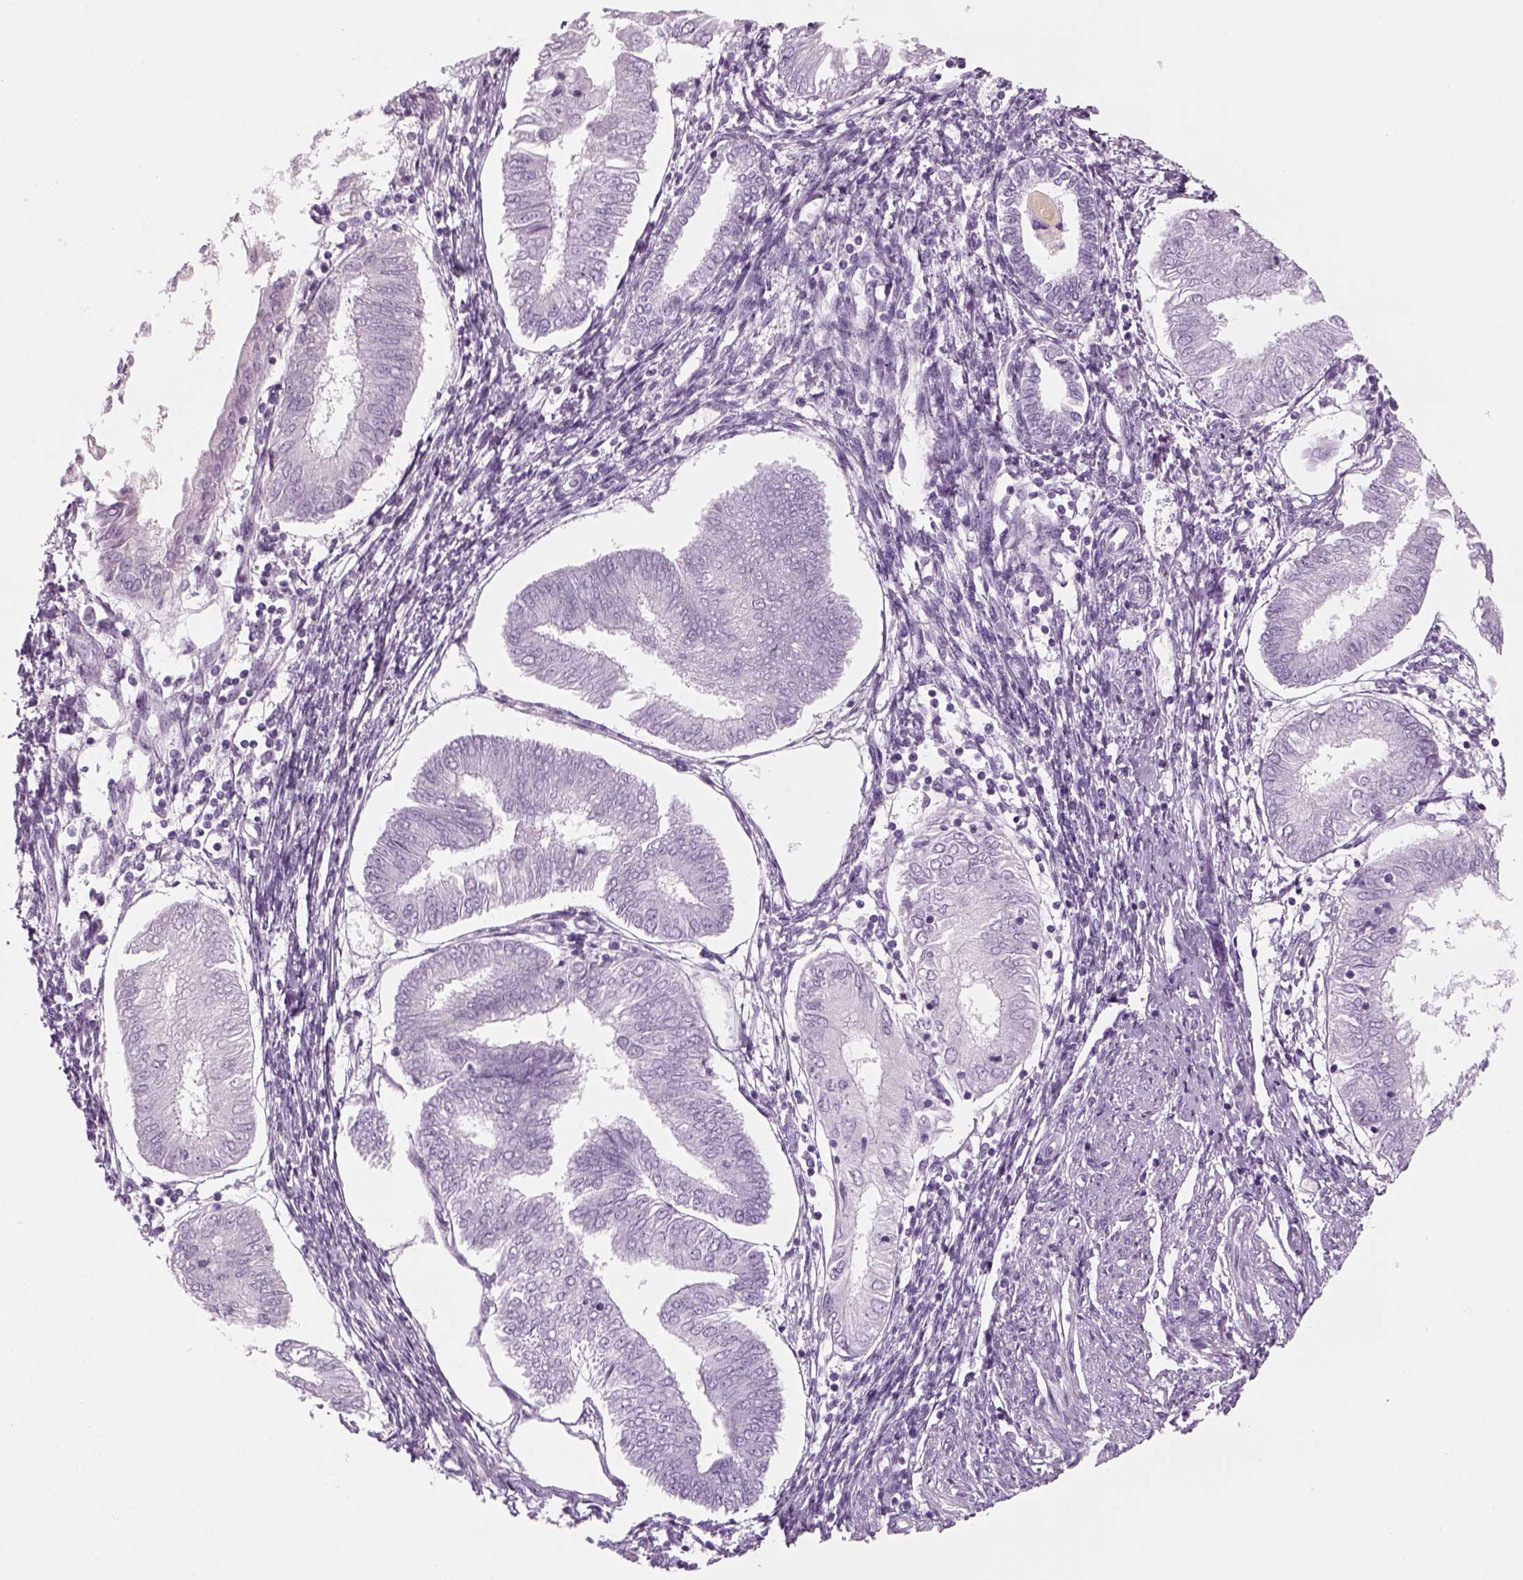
{"staining": {"intensity": "negative", "quantity": "none", "location": "none"}, "tissue": "endometrial cancer", "cell_type": "Tumor cells", "image_type": "cancer", "snomed": [{"axis": "morphology", "description": "Adenocarcinoma, NOS"}, {"axis": "topography", "description": "Endometrium"}], "caption": "Tumor cells show no significant staining in endometrial cancer (adenocarcinoma). The staining is performed using DAB (3,3'-diaminobenzidine) brown chromogen with nuclei counter-stained in using hematoxylin.", "gene": "PABPC1L2B", "patient": {"sex": "female", "age": 68}}